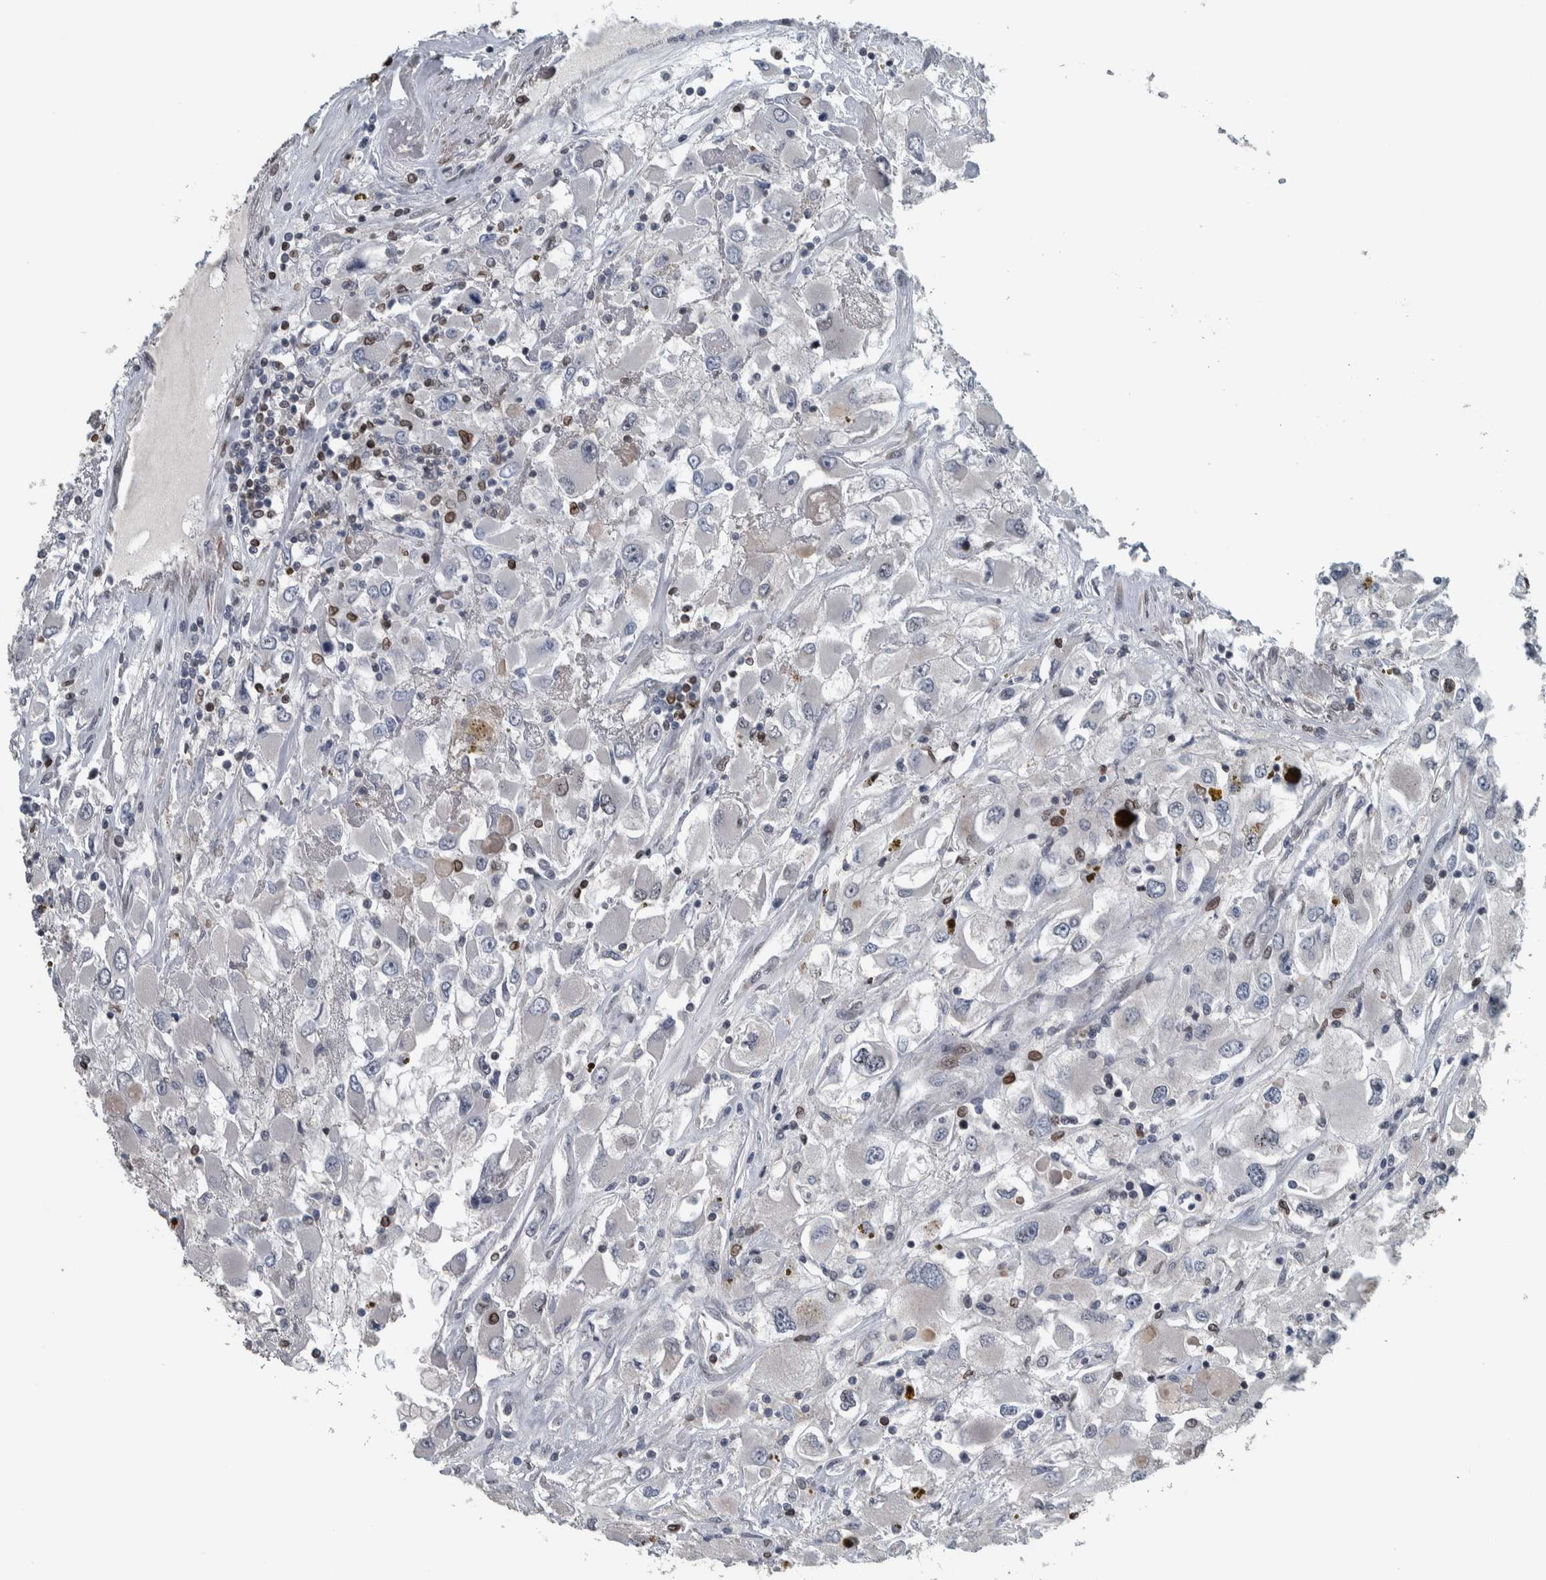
{"staining": {"intensity": "negative", "quantity": "none", "location": "none"}, "tissue": "renal cancer", "cell_type": "Tumor cells", "image_type": "cancer", "snomed": [{"axis": "morphology", "description": "Adenocarcinoma, NOS"}, {"axis": "topography", "description": "Kidney"}], "caption": "DAB immunohistochemical staining of human renal adenocarcinoma exhibits no significant staining in tumor cells.", "gene": "FAM135B", "patient": {"sex": "female", "age": 52}}